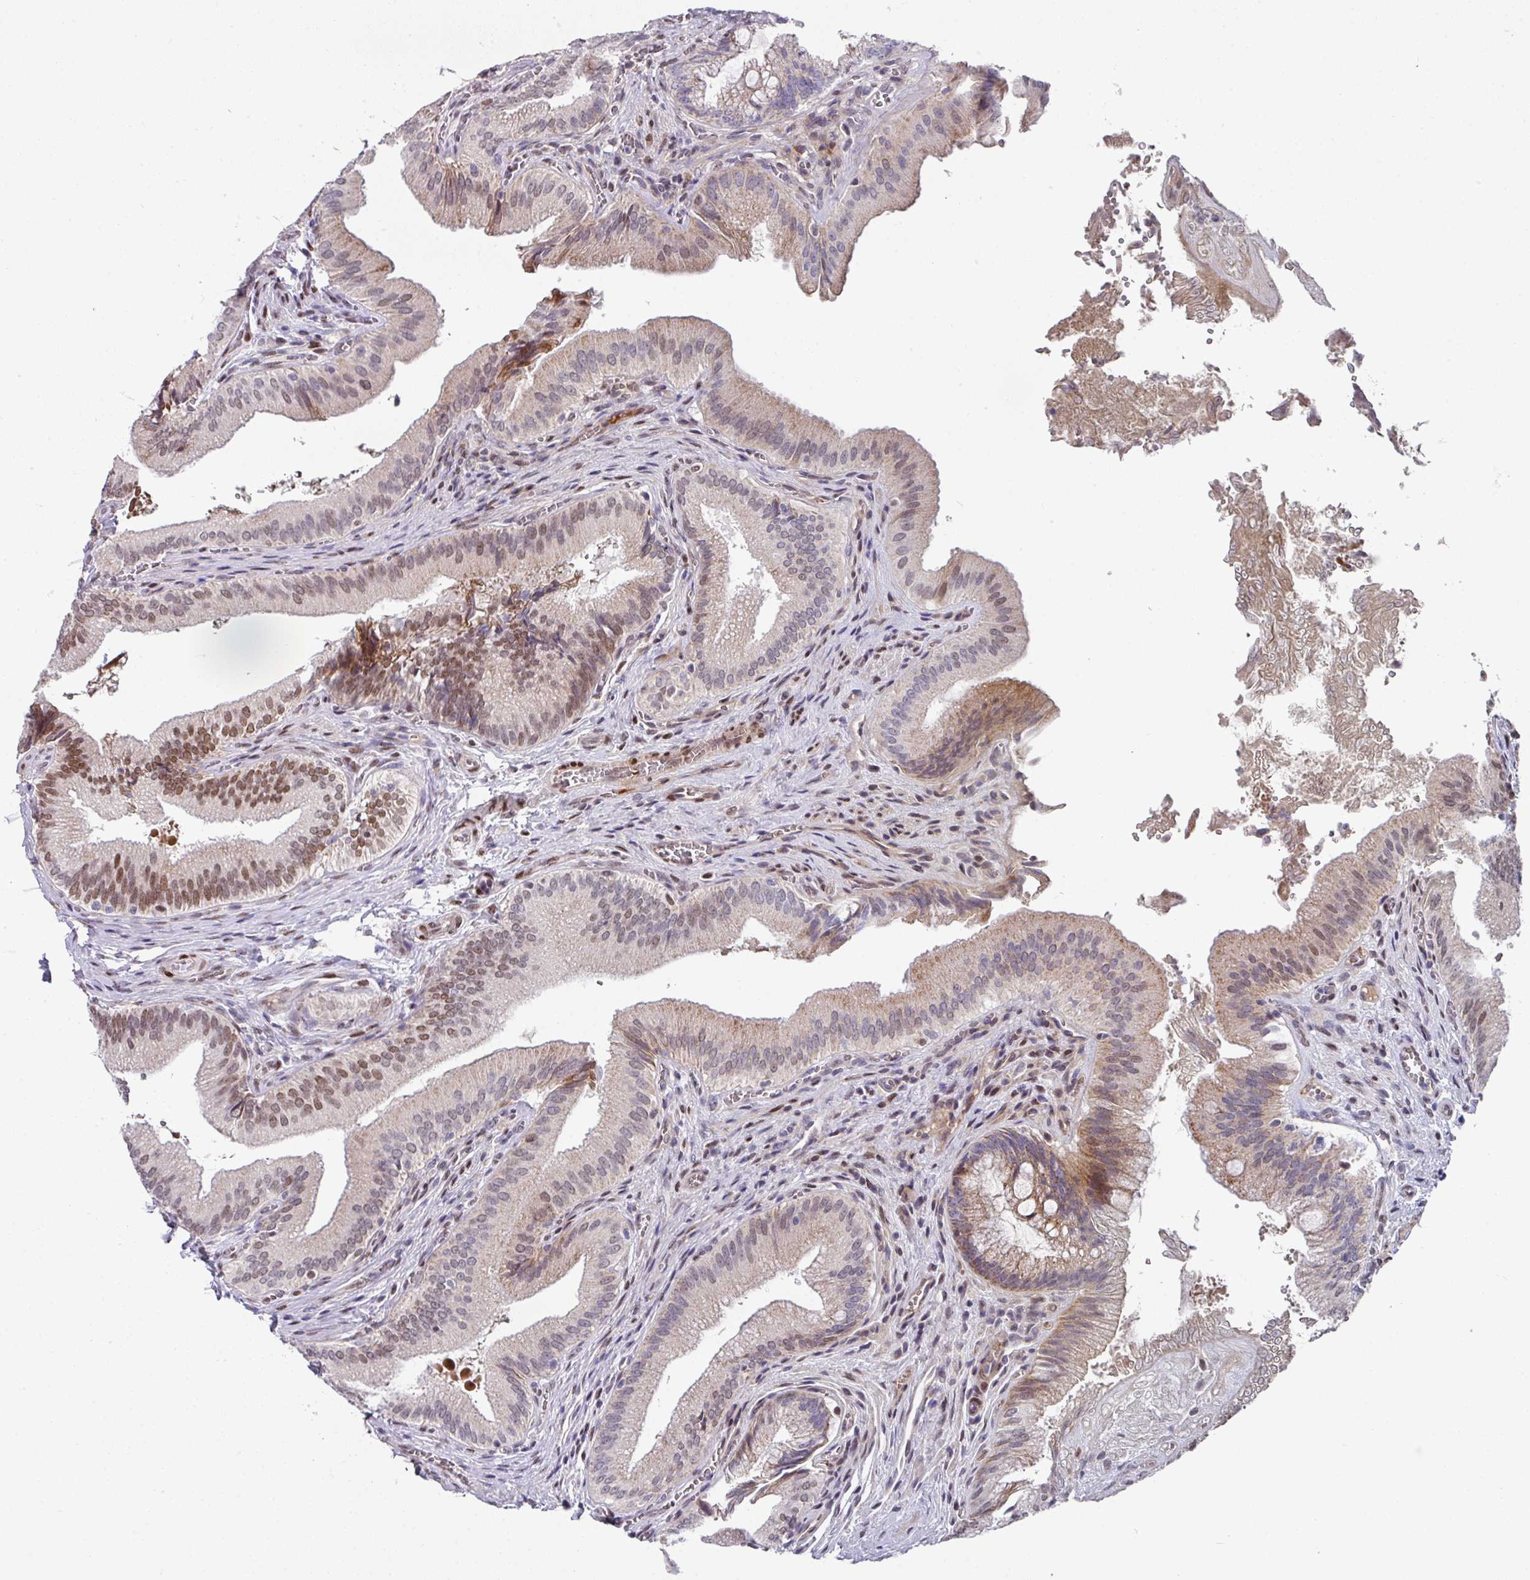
{"staining": {"intensity": "strong", "quantity": "25%-75%", "location": "nuclear"}, "tissue": "gallbladder", "cell_type": "Glandular cells", "image_type": "normal", "snomed": [{"axis": "morphology", "description": "Normal tissue, NOS"}, {"axis": "topography", "description": "Gallbladder"}], "caption": "A micrograph of gallbladder stained for a protein displays strong nuclear brown staining in glandular cells. Ihc stains the protein of interest in brown and the nuclei are stained blue.", "gene": "CBX7", "patient": {"sex": "male", "age": 17}}